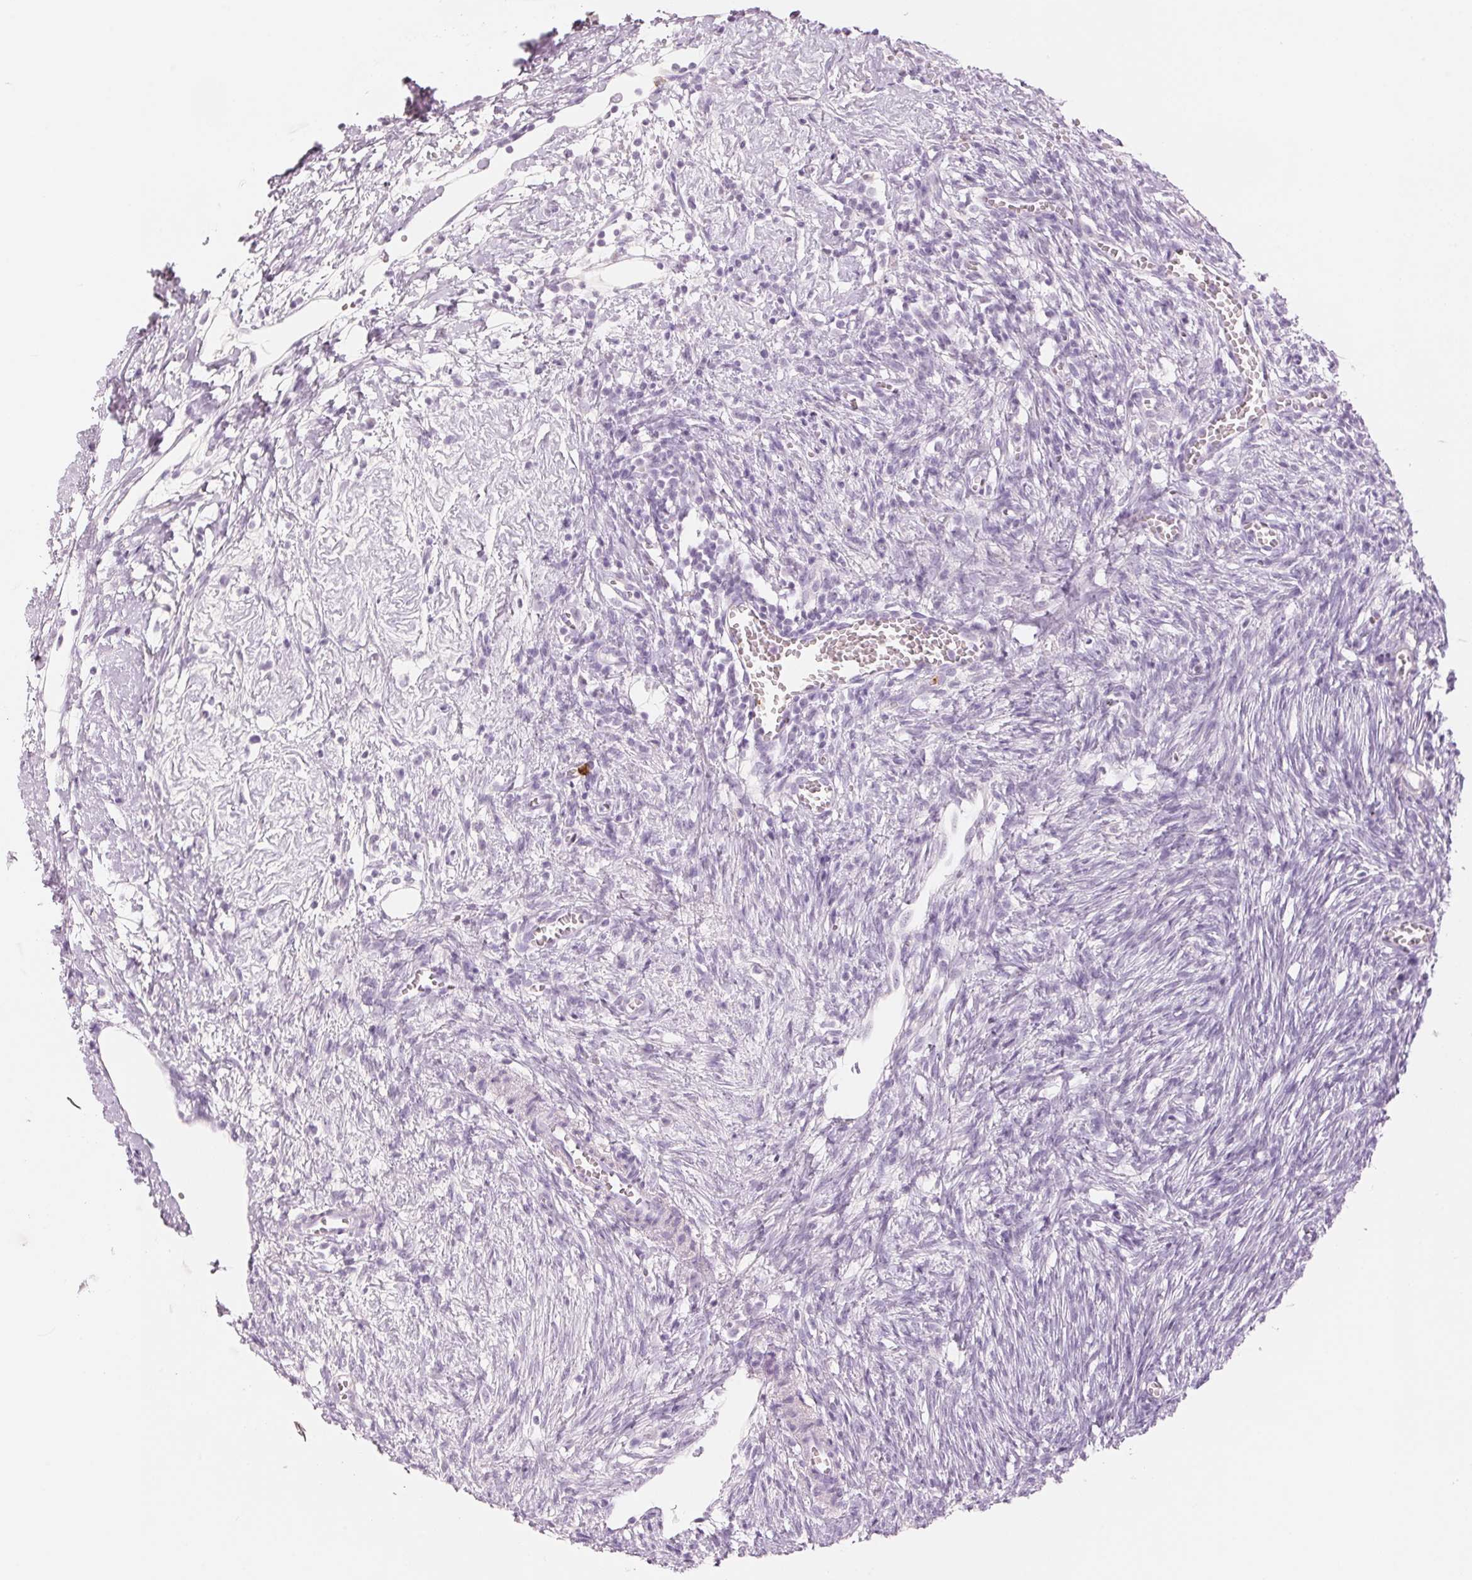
{"staining": {"intensity": "negative", "quantity": "none", "location": "none"}, "tissue": "ovary", "cell_type": "Follicle cells", "image_type": "normal", "snomed": [{"axis": "morphology", "description": "Normal tissue, NOS"}, {"axis": "topography", "description": "Ovary"}], "caption": "This is a histopathology image of immunohistochemistry (IHC) staining of unremarkable ovary, which shows no positivity in follicle cells.", "gene": "KLK7", "patient": {"sex": "female", "age": 41}}